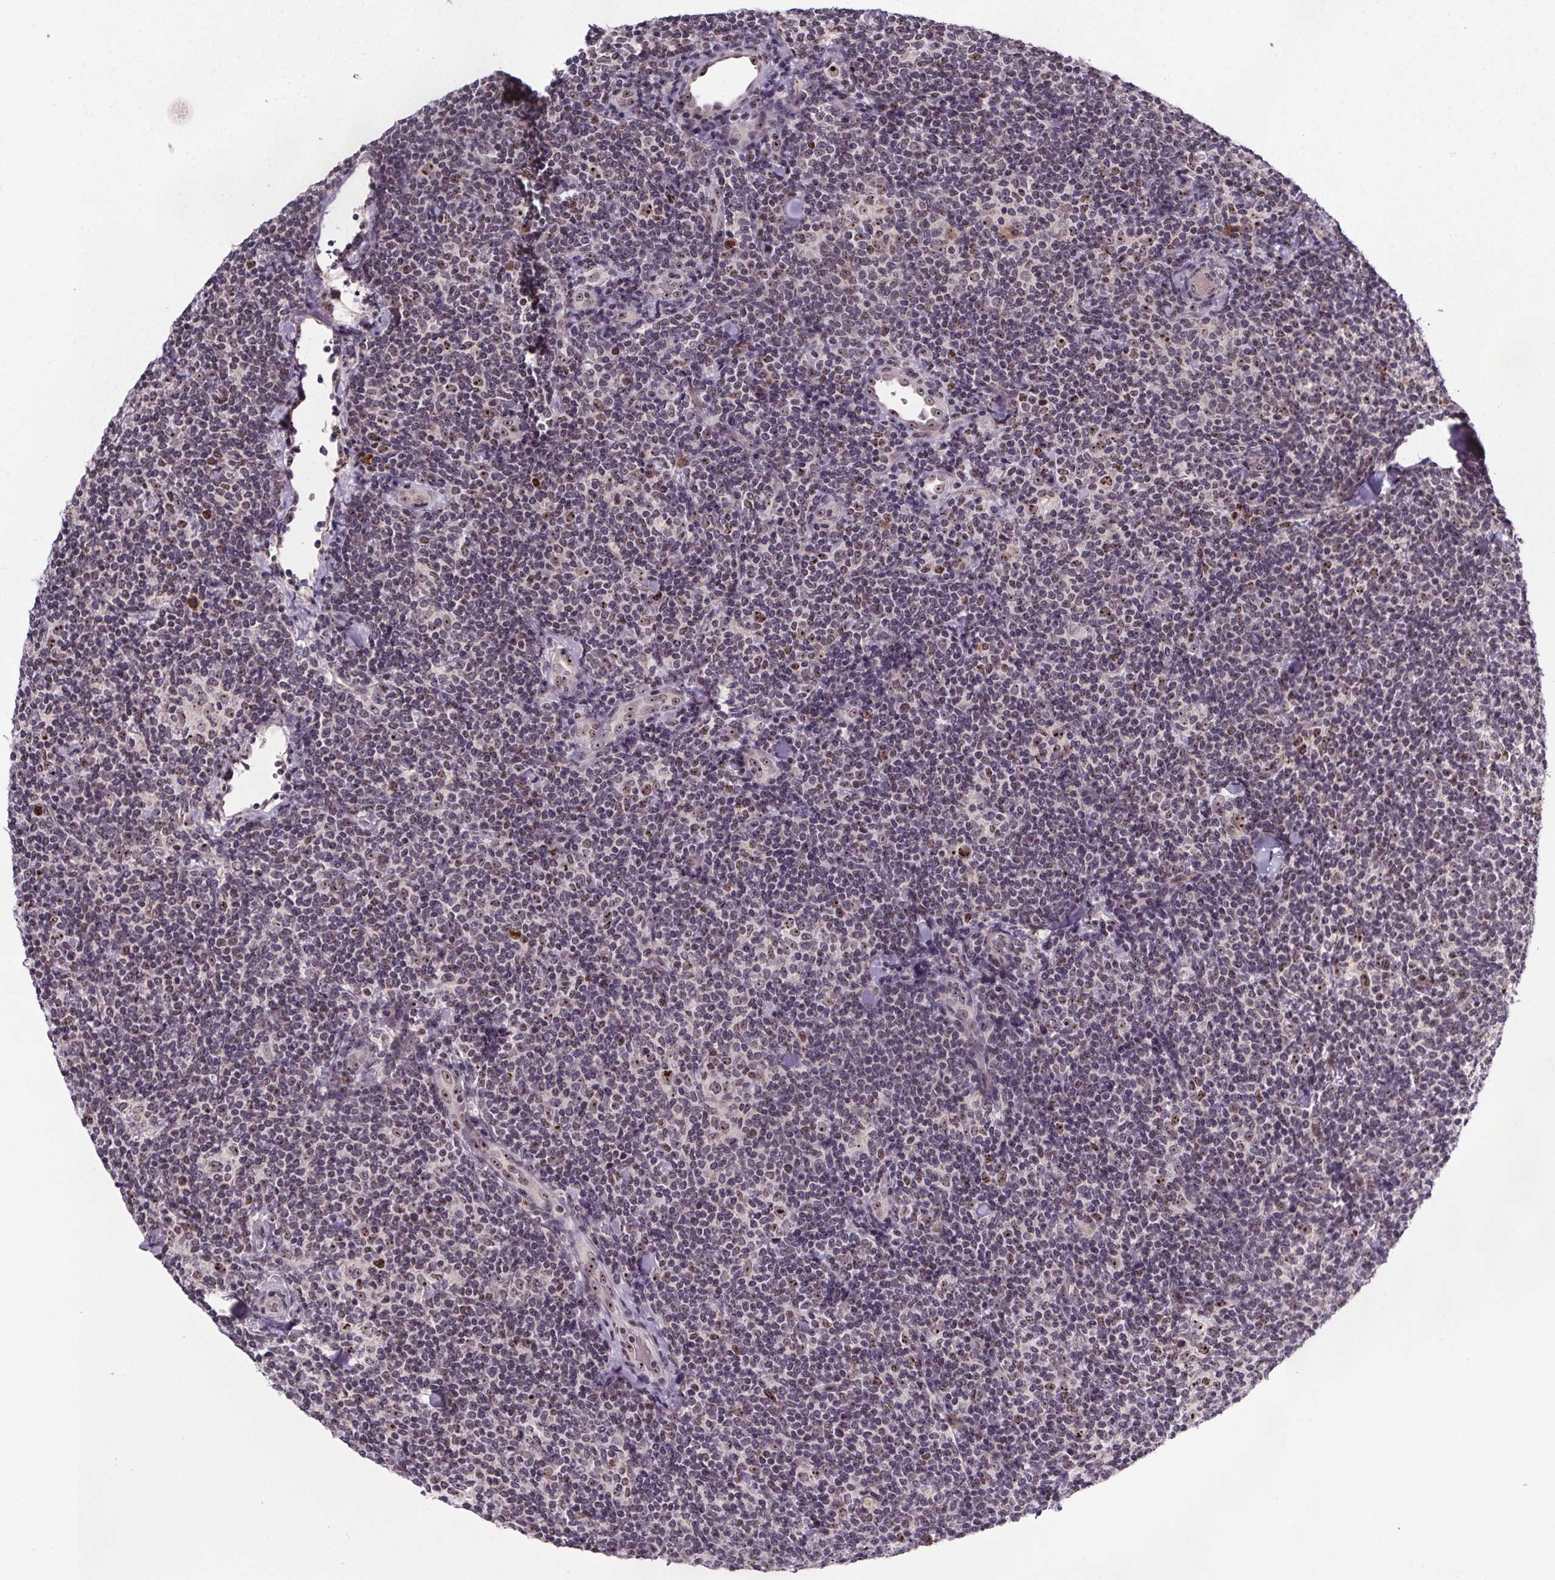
{"staining": {"intensity": "negative", "quantity": "none", "location": "none"}, "tissue": "lymphoma", "cell_type": "Tumor cells", "image_type": "cancer", "snomed": [{"axis": "morphology", "description": "Malignant lymphoma, non-Hodgkin's type, Low grade"}, {"axis": "topography", "description": "Lymph node"}], "caption": "An image of malignant lymphoma, non-Hodgkin's type (low-grade) stained for a protein exhibits no brown staining in tumor cells.", "gene": "ATMIN", "patient": {"sex": "female", "age": 56}}